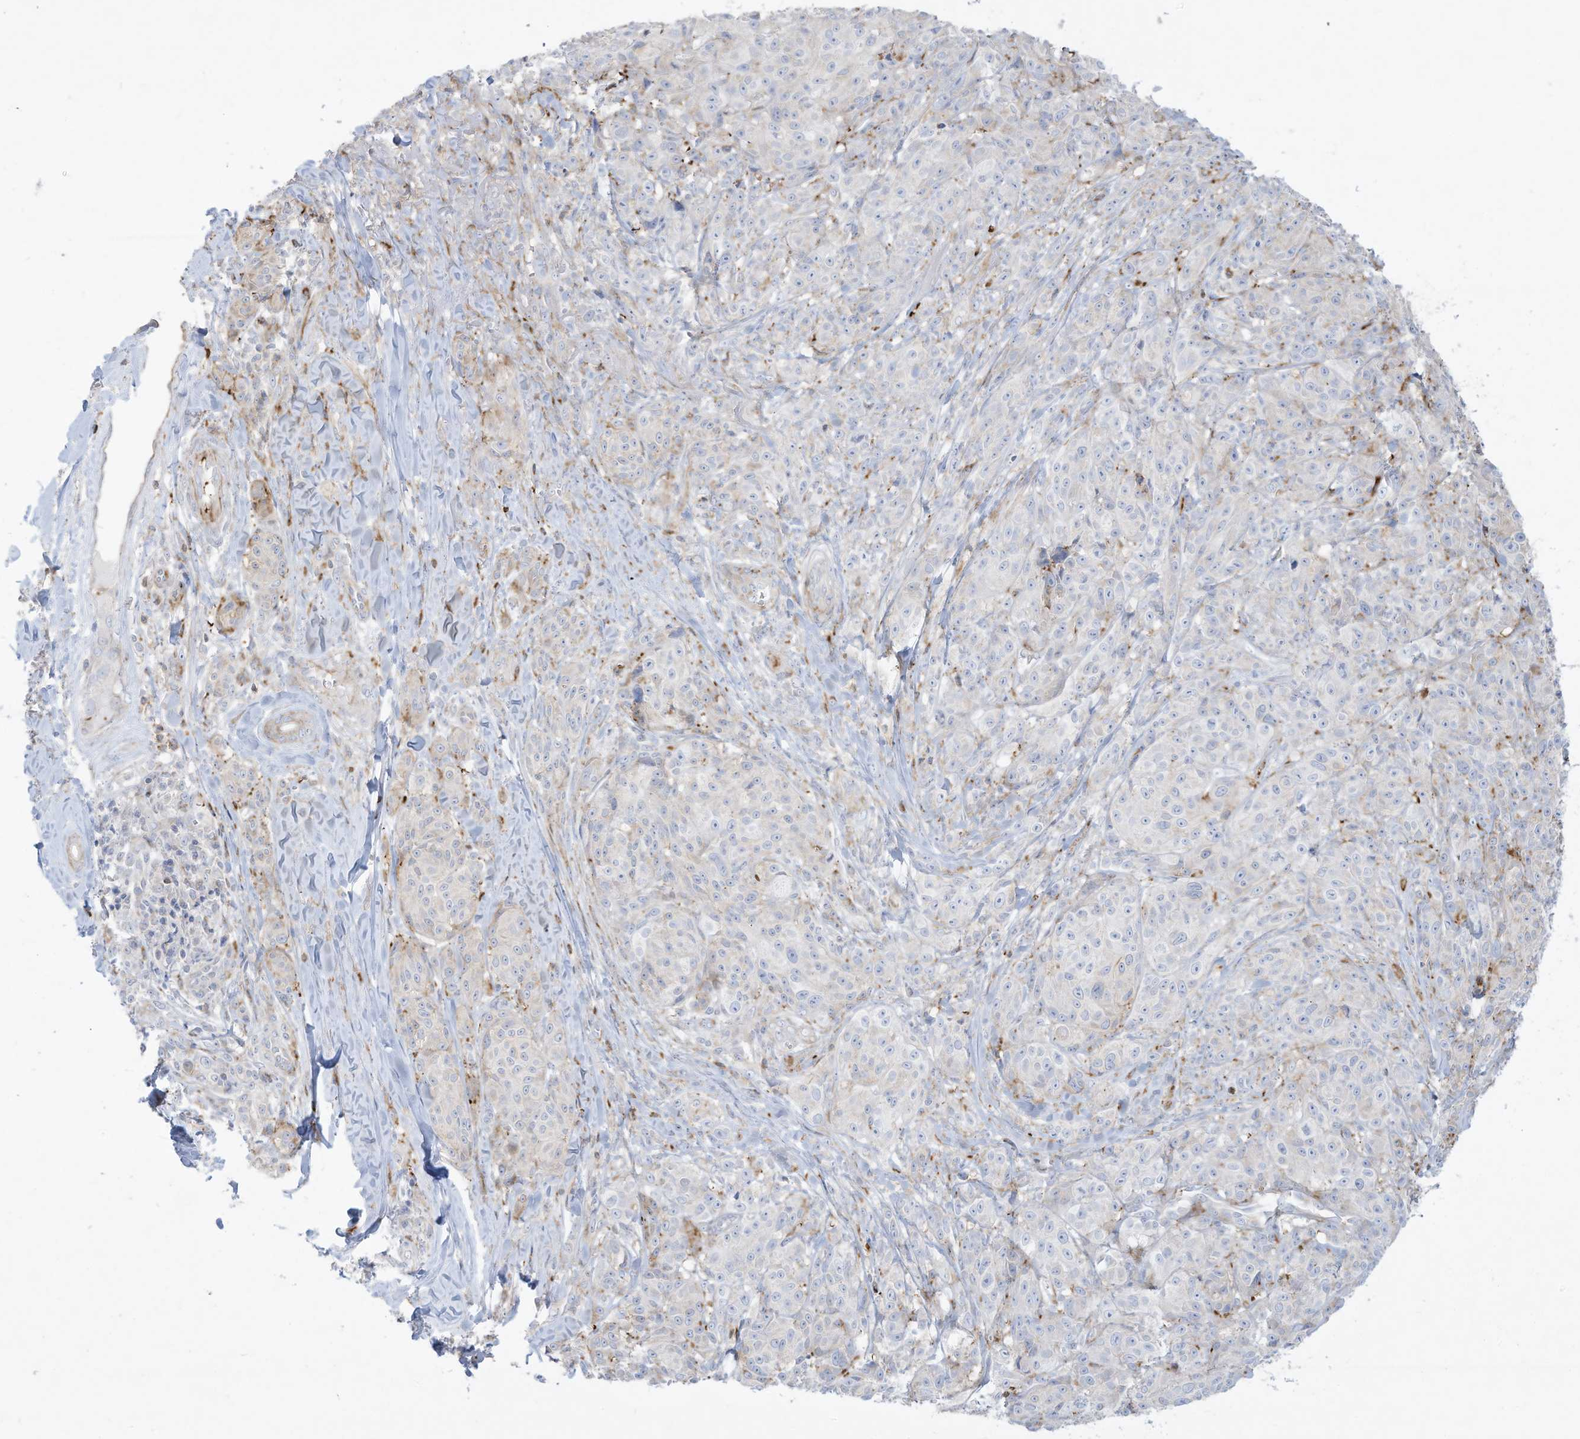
{"staining": {"intensity": "negative", "quantity": "none", "location": "none"}, "tissue": "melanoma", "cell_type": "Tumor cells", "image_type": "cancer", "snomed": [{"axis": "morphology", "description": "Malignant melanoma, NOS"}, {"axis": "topography", "description": "Skin"}], "caption": "IHC micrograph of melanoma stained for a protein (brown), which reveals no expression in tumor cells.", "gene": "THNSL2", "patient": {"sex": "male", "age": 73}}